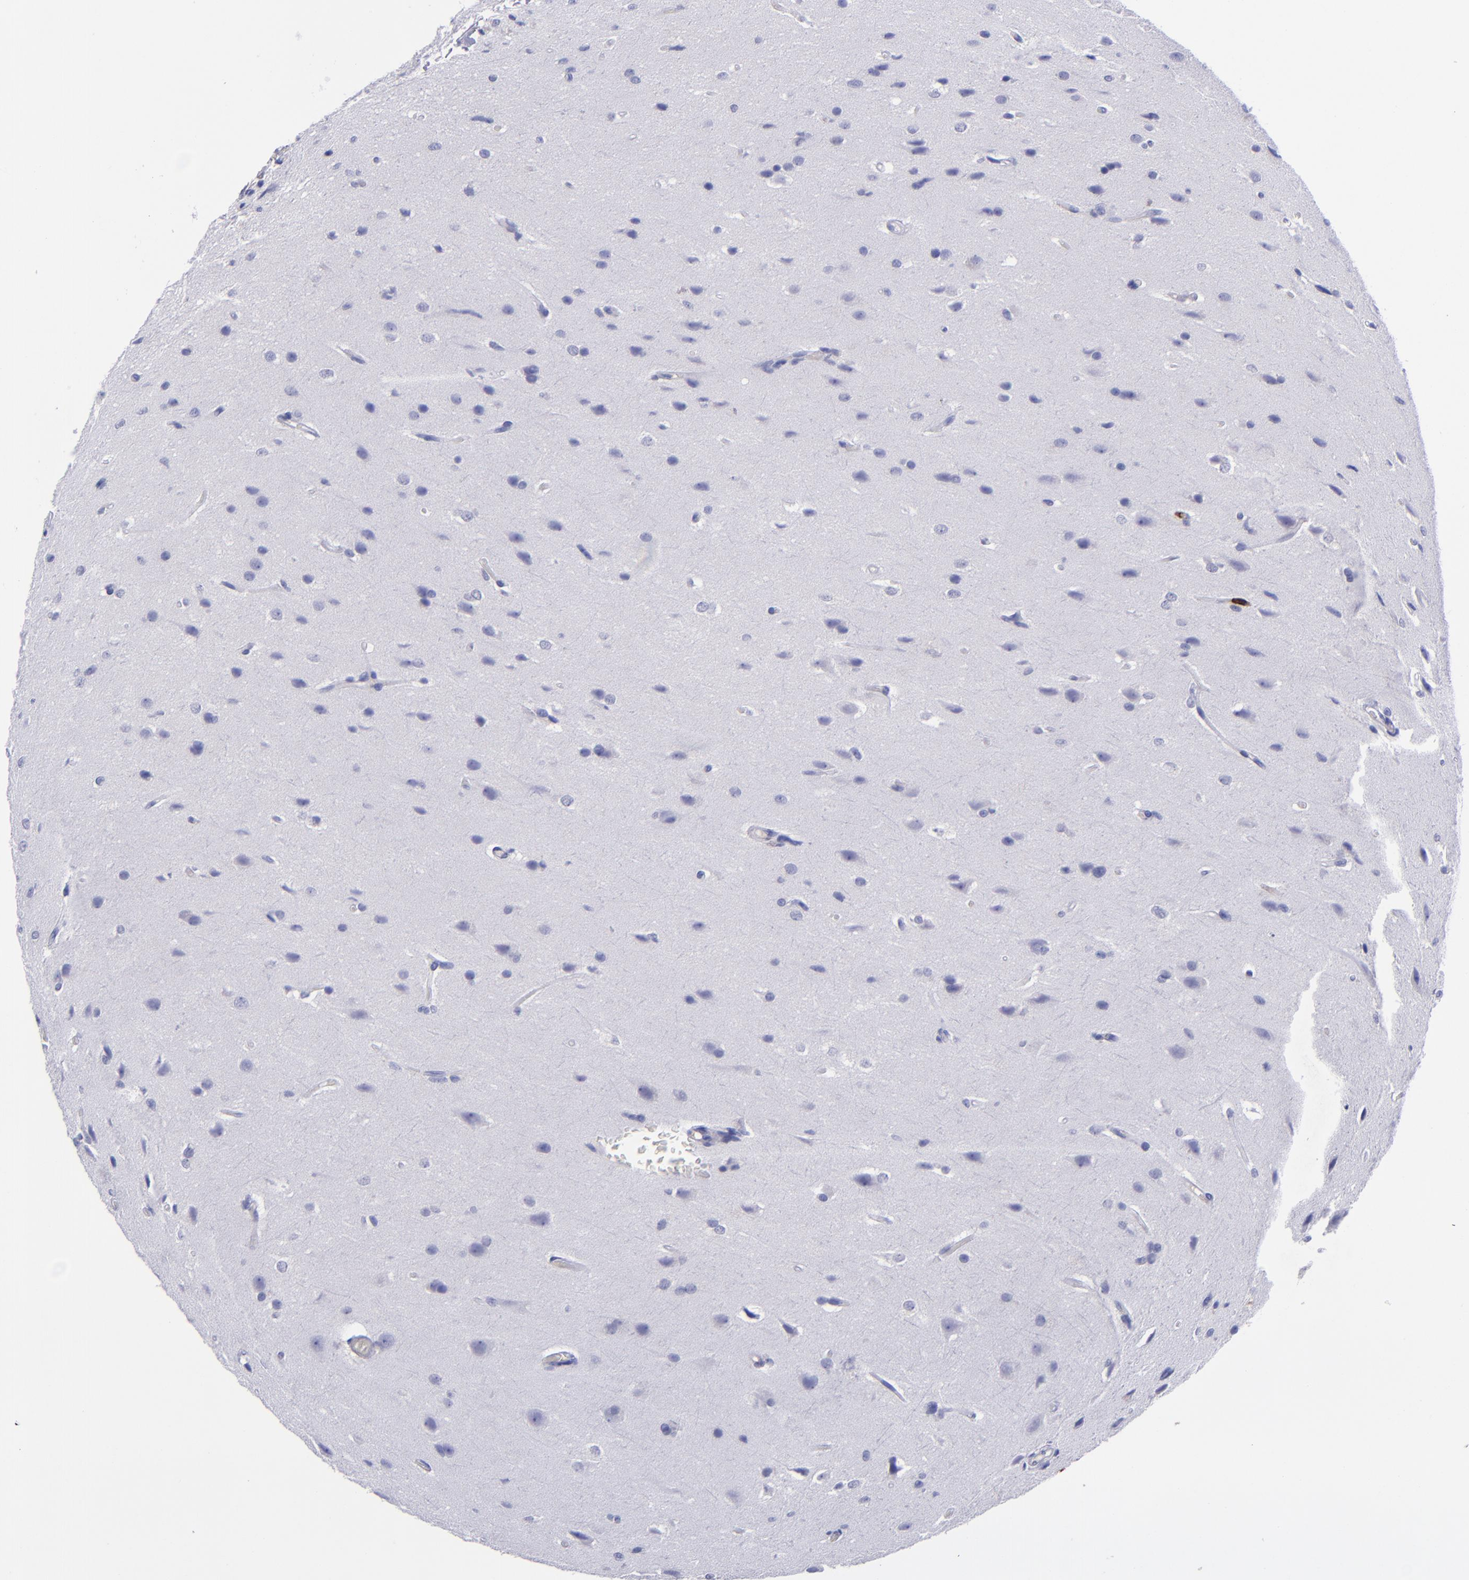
{"staining": {"intensity": "negative", "quantity": "none", "location": "none"}, "tissue": "glioma", "cell_type": "Tumor cells", "image_type": "cancer", "snomed": [{"axis": "morphology", "description": "Glioma, malignant, High grade"}, {"axis": "topography", "description": "Brain"}], "caption": "There is no significant positivity in tumor cells of glioma. (DAB (3,3'-diaminobenzidine) immunohistochemistry visualized using brightfield microscopy, high magnification).", "gene": "ICAM3", "patient": {"sex": "male", "age": 68}}